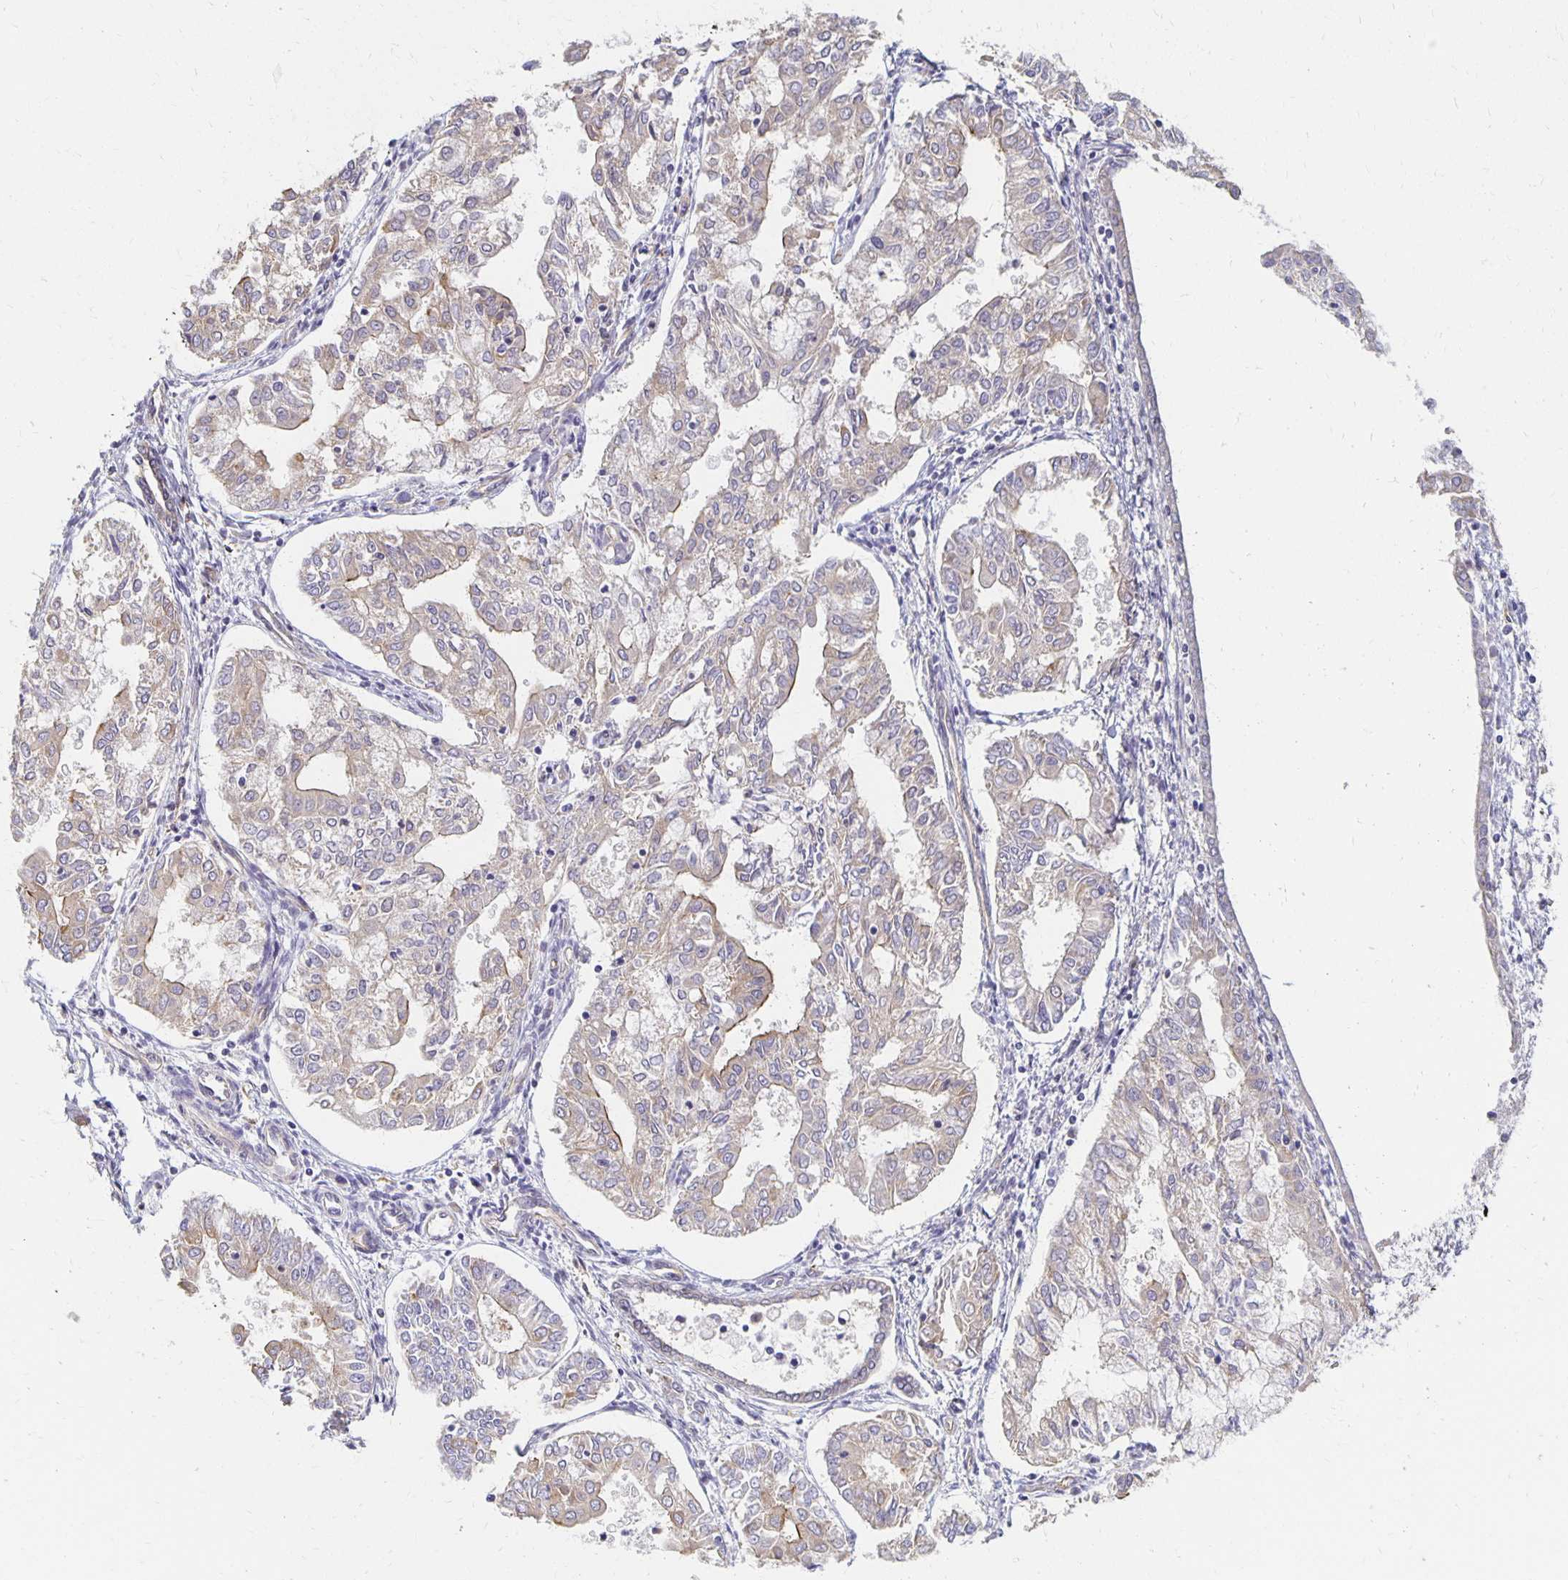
{"staining": {"intensity": "weak", "quantity": "<25%", "location": "cytoplasmic/membranous"}, "tissue": "endometrial cancer", "cell_type": "Tumor cells", "image_type": "cancer", "snomed": [{"axis": "morphology", "description": "Adenocarcinoma, NOS"}, {"axis": "topography", "description": "Endometrium"}], "caption": "Tumor cells show no significant protein positivity in adenocarcinoma (endometrial).", "gene": "SORL1", "patient": {"sex": "female", "age": 68}}